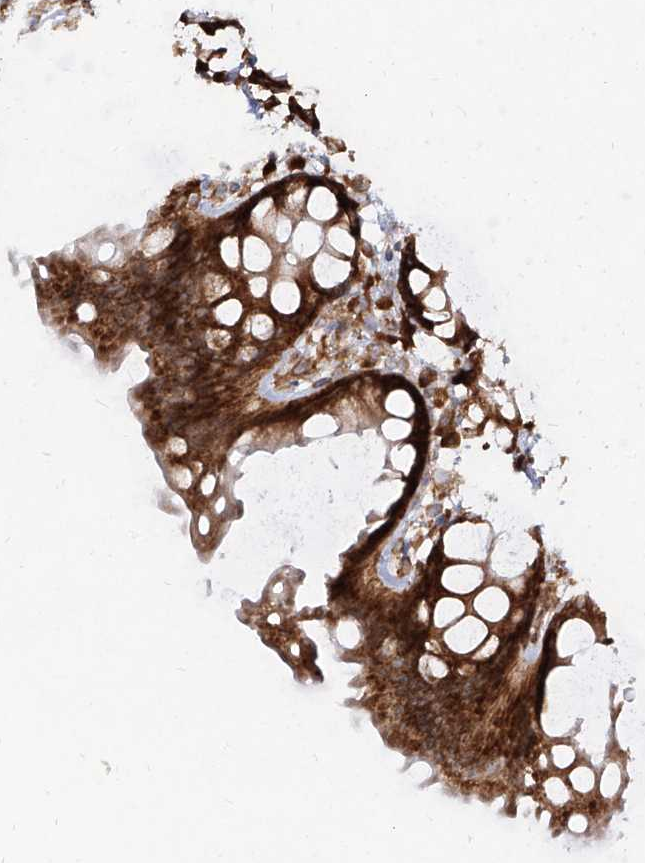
{"staining": {"intensity": "strong", "quantity": ">75%", "location": "cytoplasmic/membranous"}, "tissue": "rectum", "cell_type": "Glandular cells", "image_type": "normal", "snomed": [{"axis": "morphology", "description": "Normal tissue, NOS"}, {"axis": "topography", "description": "Rectum"}], "caption": "Protein analysis of benign rectum exhibits strong cytoplasmic/membranous staining in about >75% of glandular cells. (DAB (3,3'-diaminobenzidine) = brown stain, brightfield microscopy at high magnification).", "gene": "RPS25", "patient": {"sex": "female", "age": 65}}